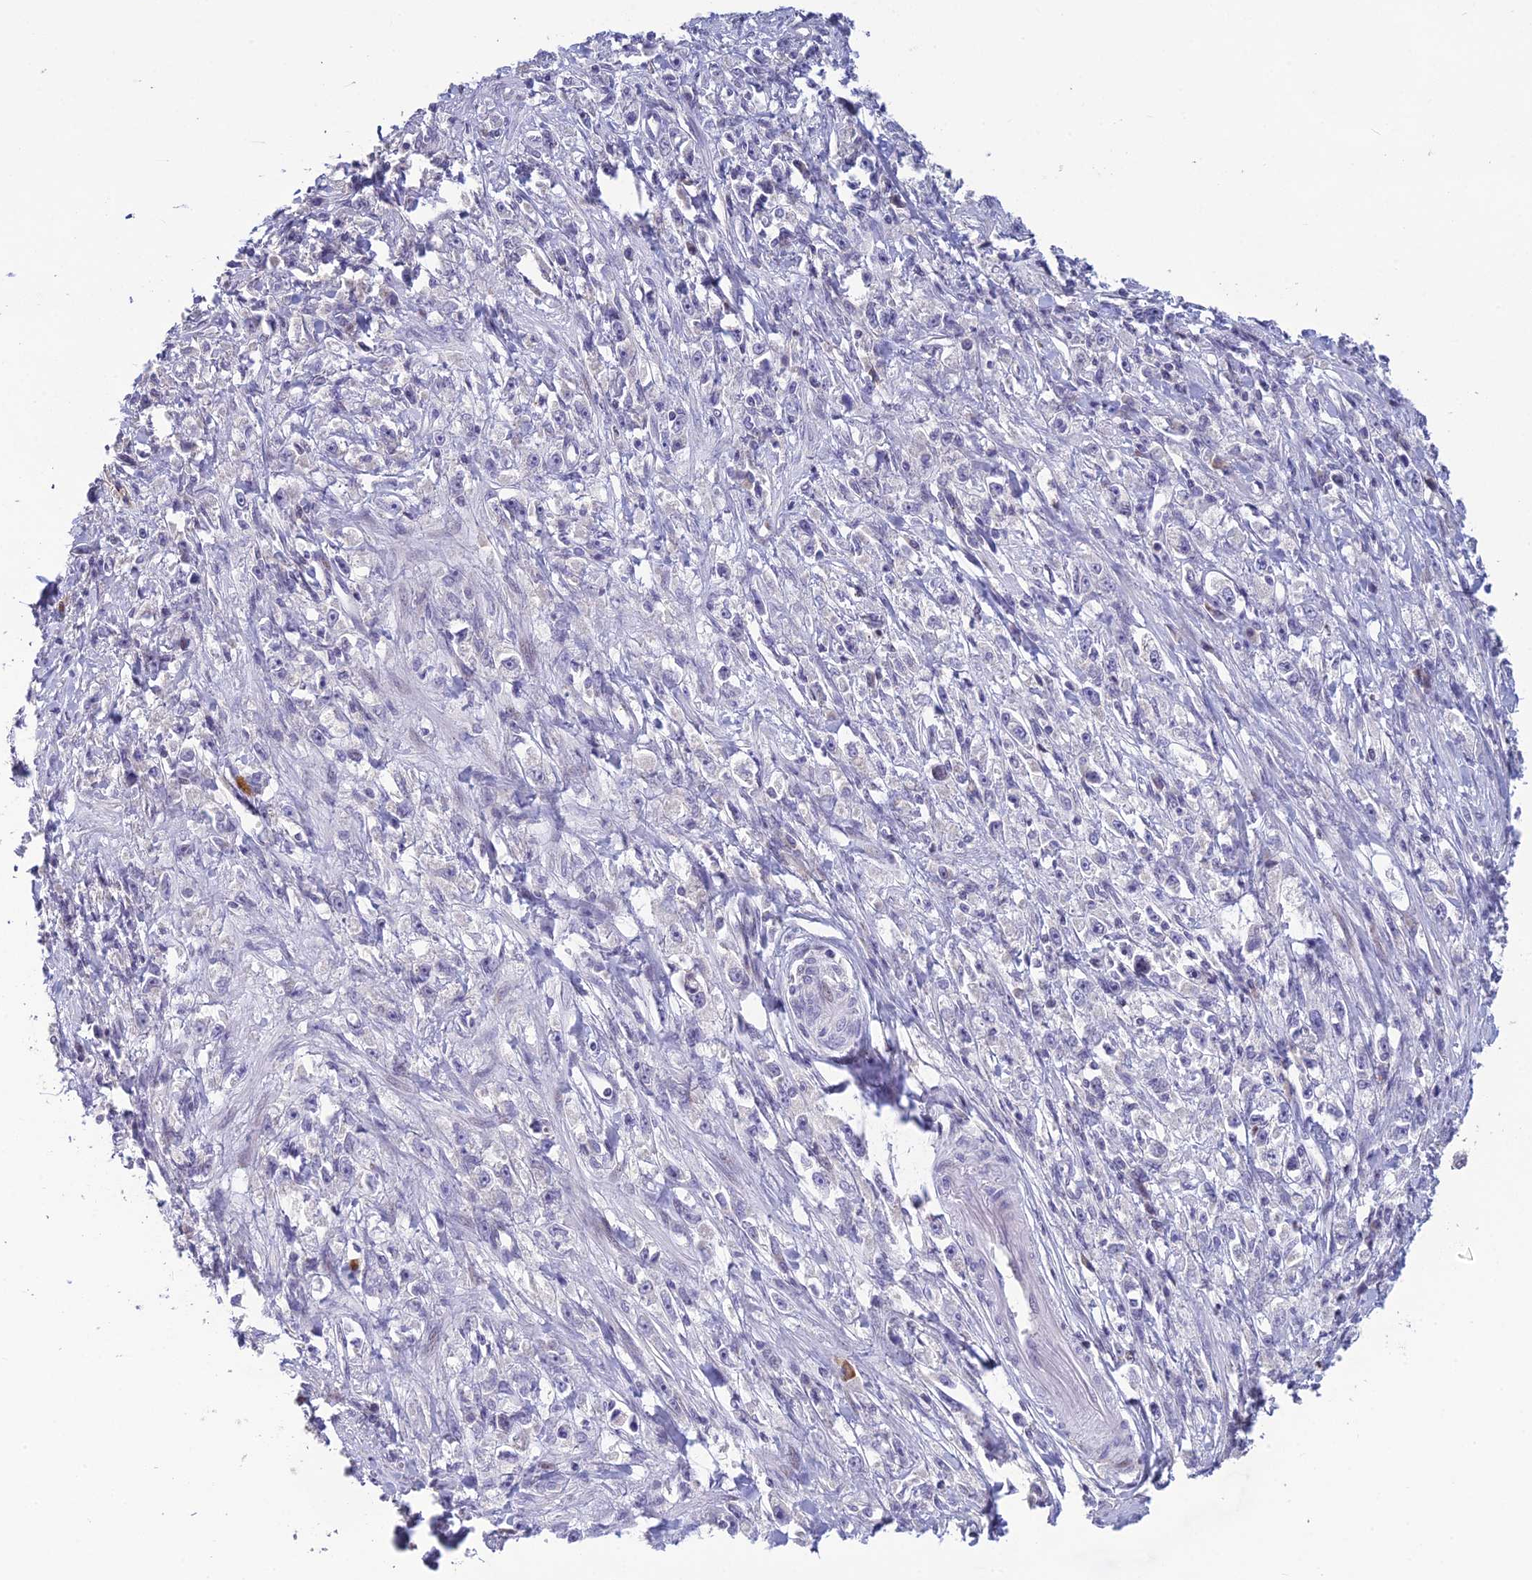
{"staining": {"intensity": "negative", "quantity": "none", "location": "none"}, "tissue": "stomach cancer", "cell_type": "Tumor cells", "image_type": "cancer", "snomed": [{"axis": "morphology", "description": "Adenocarcinoma, NOS"}, {"axis": "topography", "description": "Stomach"}], "caption": "Immunohistochemistry (IHC) histopathology image of human stomach adenocarcinoma stained for a protein (brown), which shows no staining in tumor cells. The staining is performed using DAB brown chromogen with nuclei counter-stained in using hematoxylin.", "gene": "TMEM134", "patient": {"sex": "female", "age": 59}}